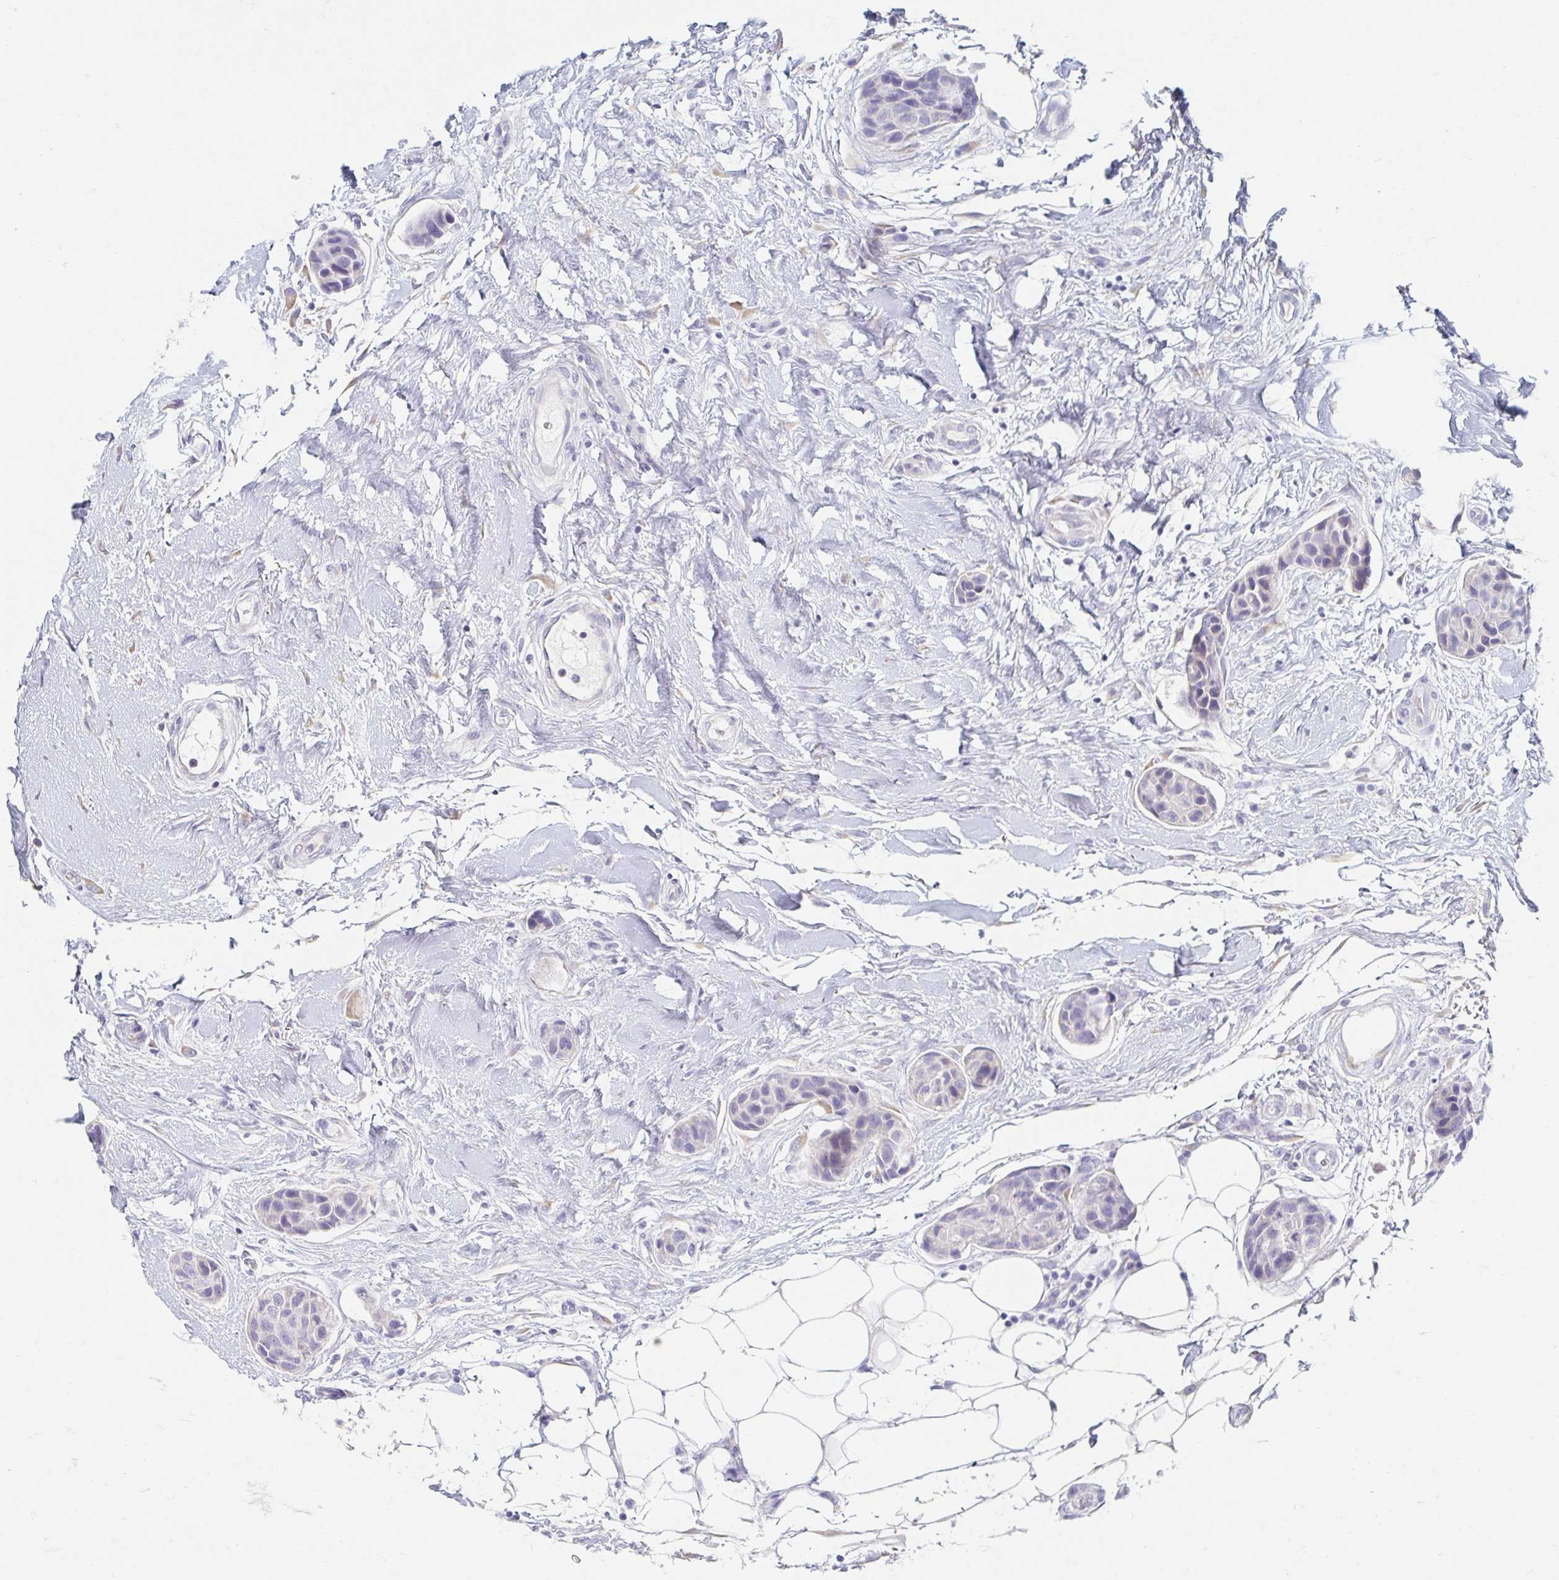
{"staining": {"intensity": "negative", "quantity": "none", "location": "none"}, "tissue": "breast cancer", "cell_type": "Tumor cells", "image_type": "cancer", "snomed": [{"axis": "morphology", "description": "Duct carcinoma"}, {"axis": "topography", "description": "Breast"}, {"axis": "topography", "description": "Lymph node"}], "caption": "Human breast cancer stained for a protein using IHC exhibits no staining in tumor cells.", "gene": "MYLK2", "patient": {"sex": "female", "age": 80}}